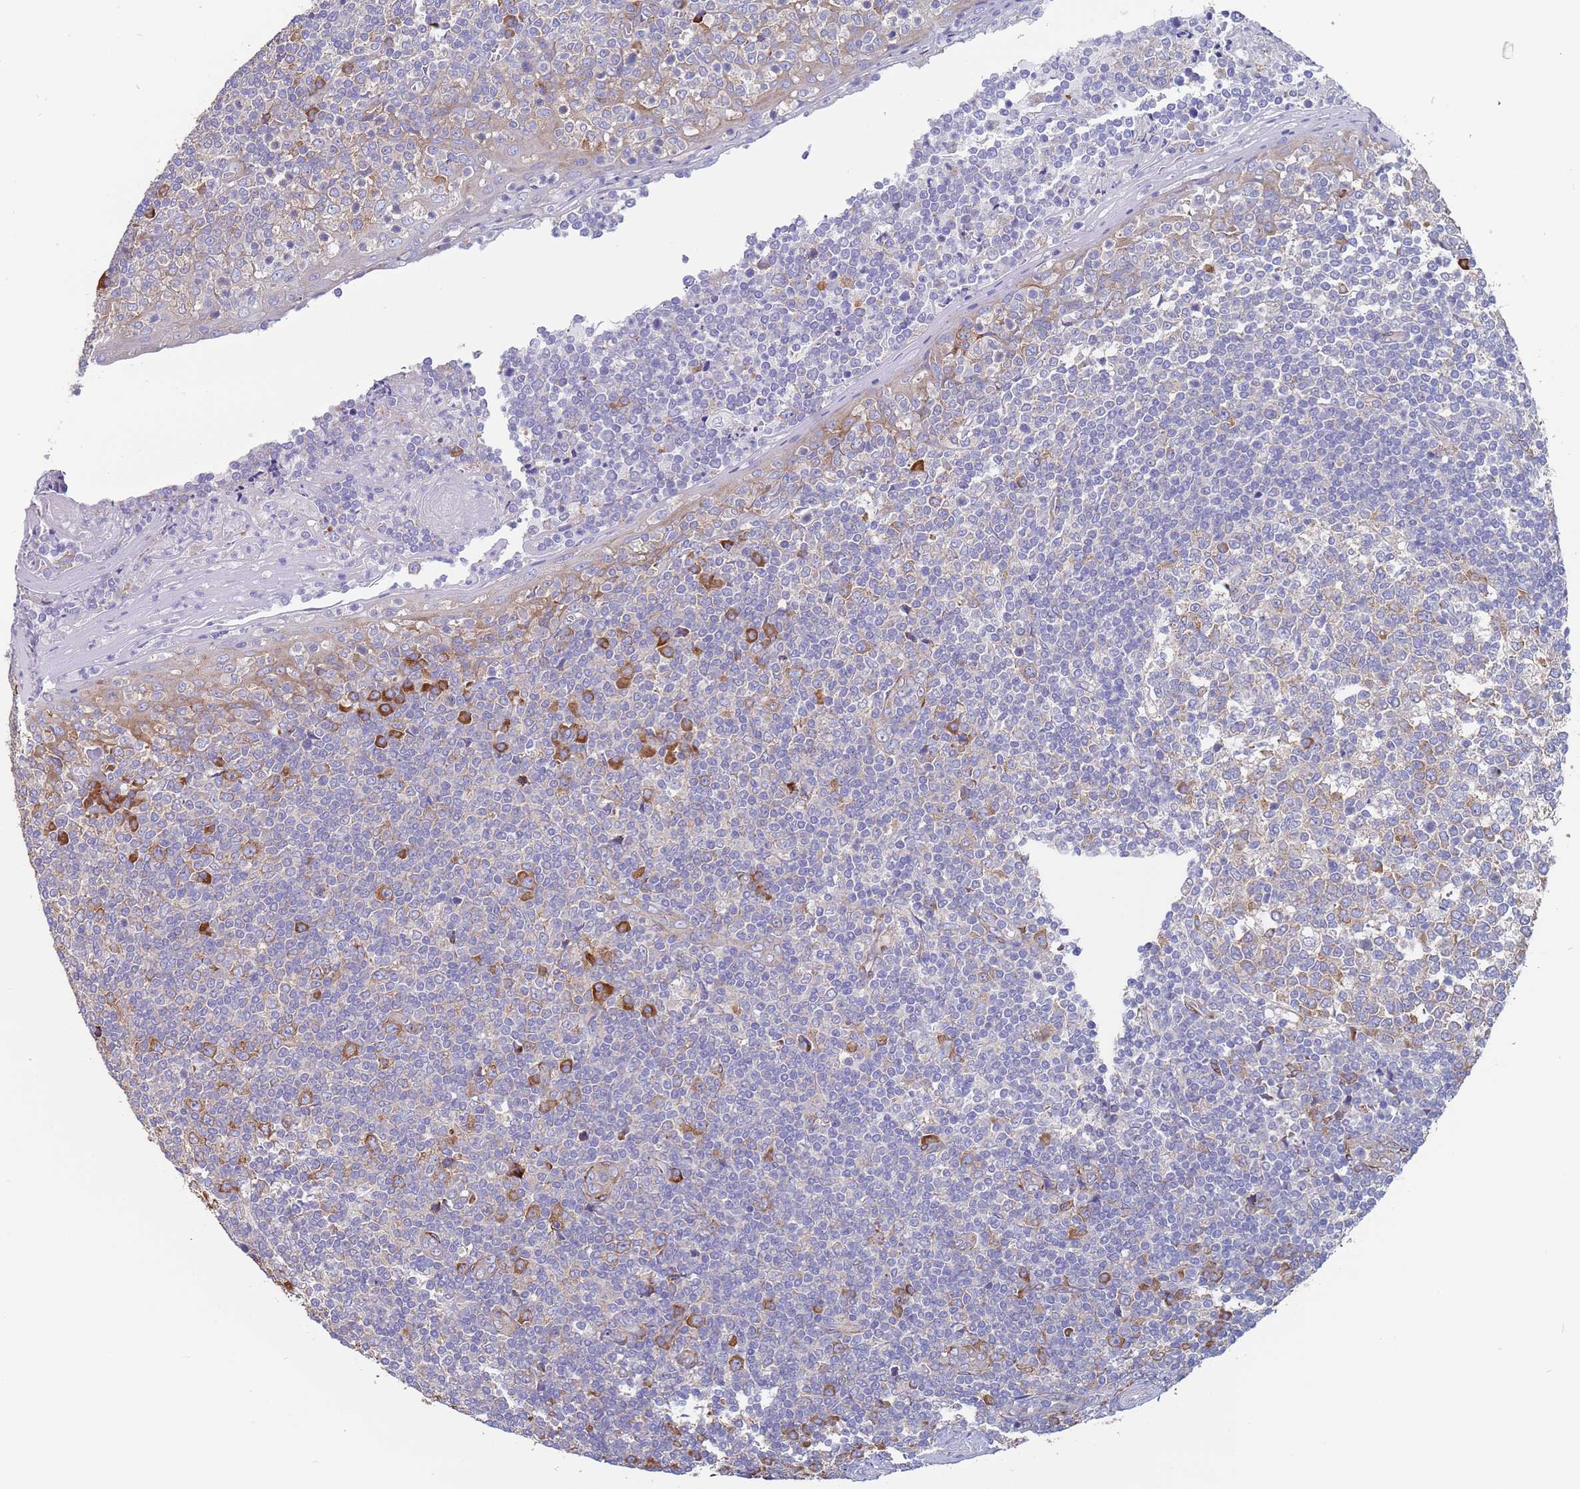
{"staining": {"intensity": "moderate", "quantity": "25%-75%", "location": "cytoplasmic/membranous"}, "tissue": "tonsil", "cell_type": "Germinal center cells", "image_type": "normal", "snomed": [{"axis": "morphology", "description": "Normal tissue, NOS"}, {"axis": "topography", "description": "Tonsil"}], "caption": "Benign tonsil shows moderate cytoplasmic/membranous expression in approximately 25%-75% of germinal center cells, visualized by immunohistochemistry.", "gene": "ENSG00000286098", "patient": {"sex": "female", "age": 19}}